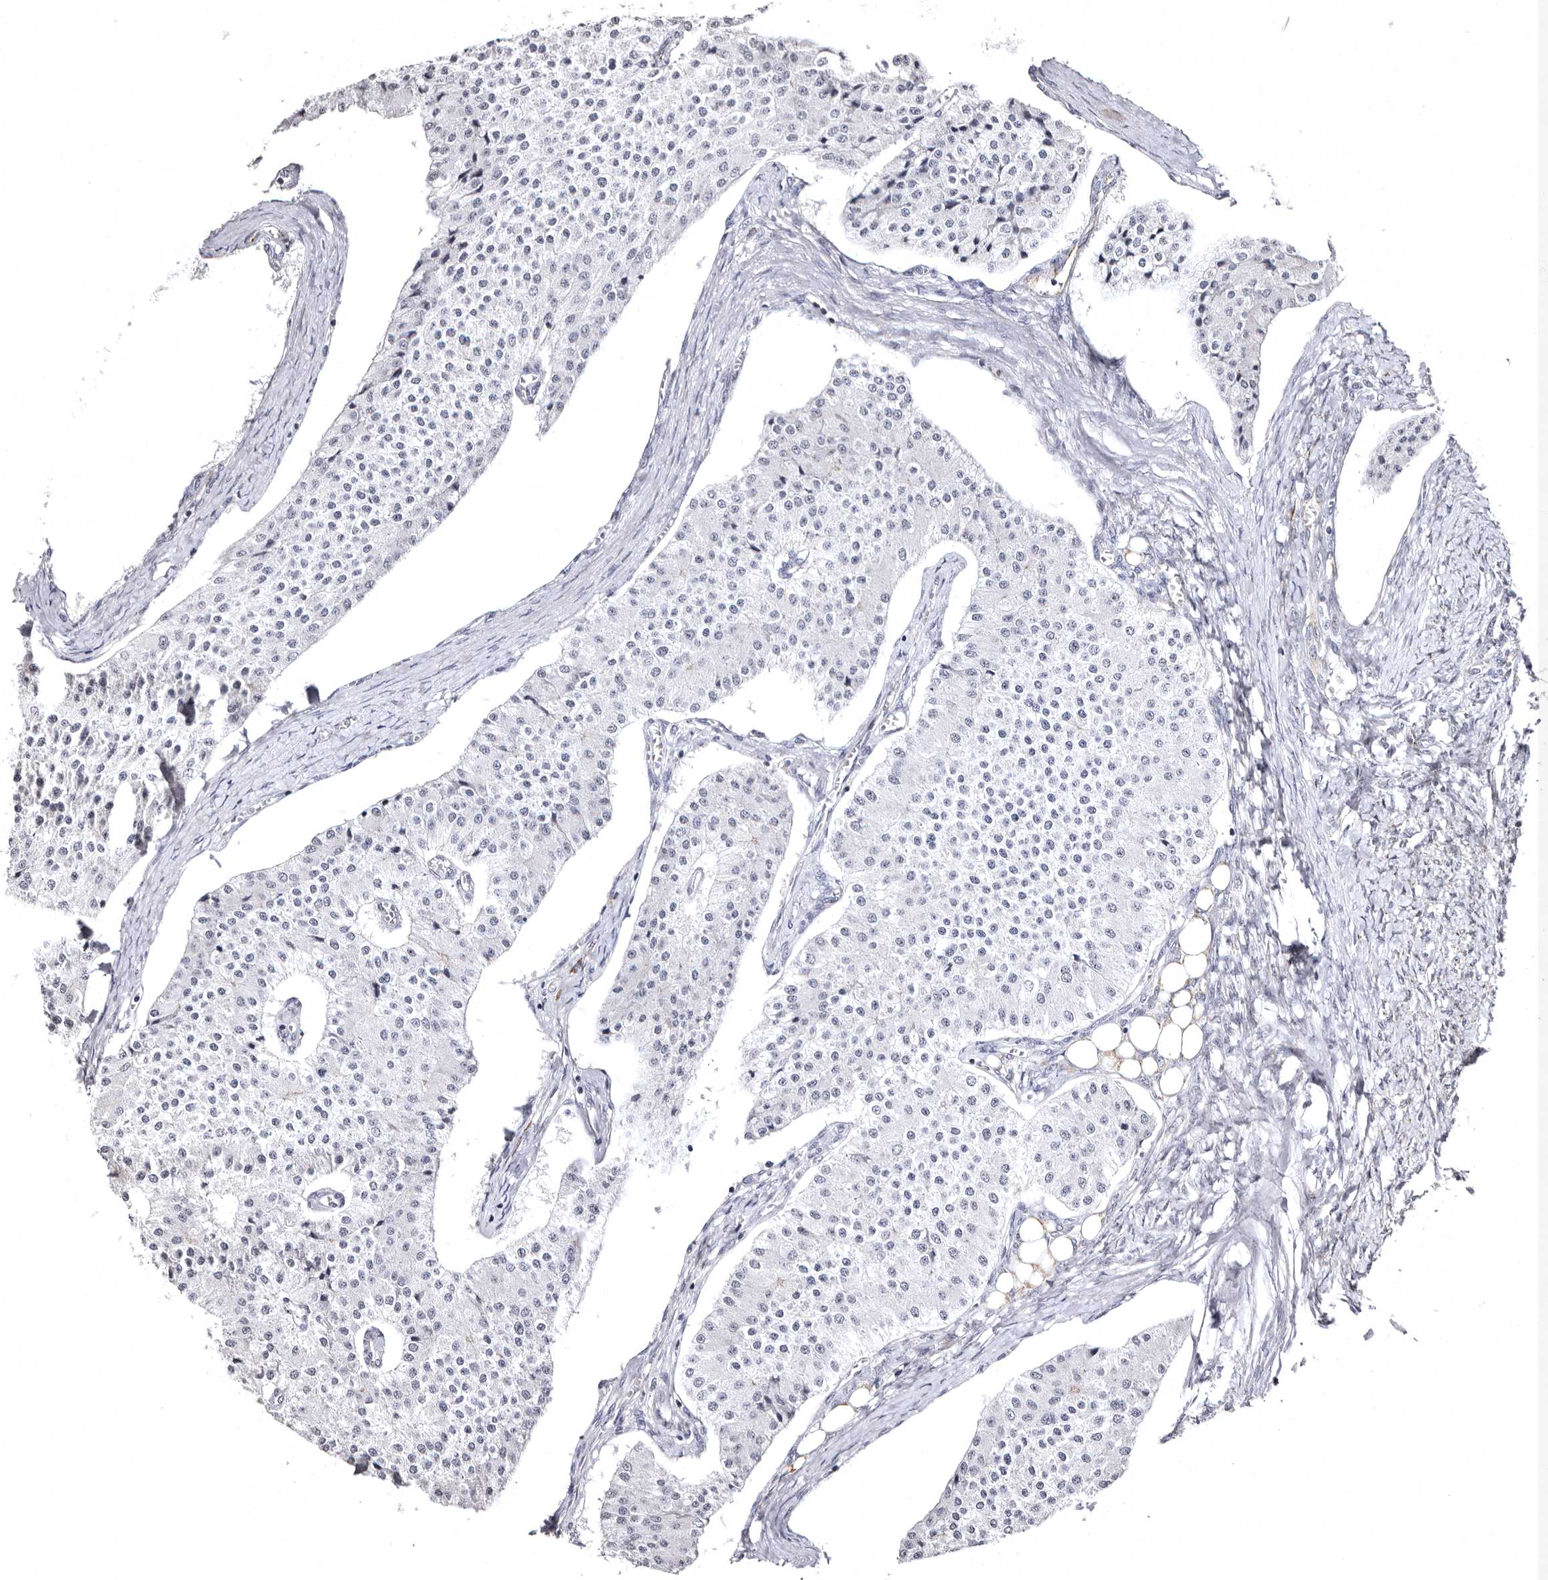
{"staining": {"intensity": "weak", "quantity": "<25%", "location": "nuclear"}, "tissue": "carcinoid", "cell_type": "Tumor cells", "image_type": "cancer", "snomed": [{"axis": "morphology", "description": "Carcinoid, malignant, NOS"}, {"axis": "topography", "description": "Colon"}], "caption": "Carcinoid stained for a protein using immunohistochemistry (IHC) demonstrates no positivity tumor cells.", "gene": "PHF20L1", "patient": {"sex": "female", "age": 52}}